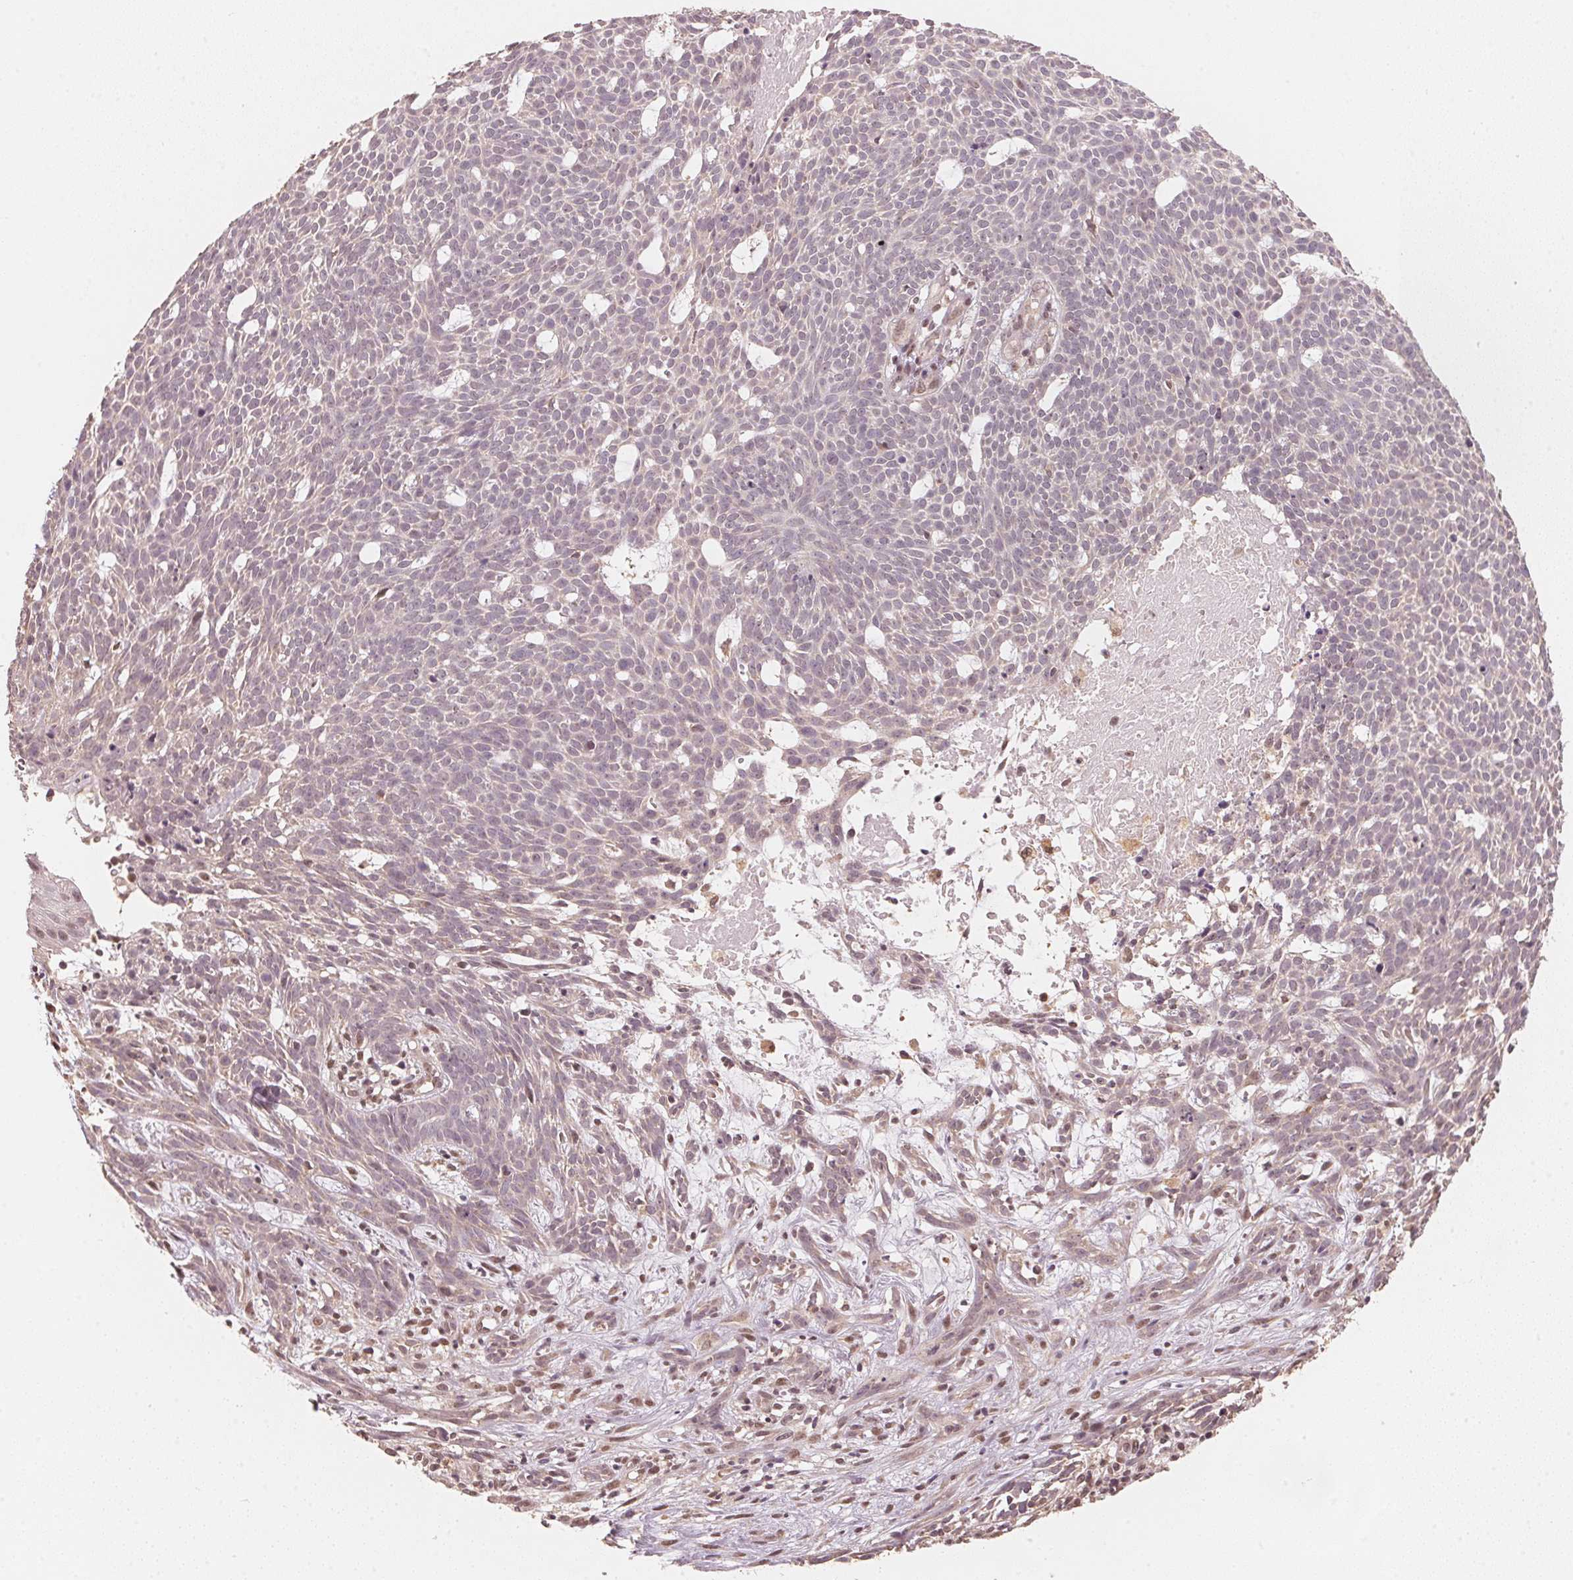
{"staining": {"intensity": "negative", "quantity": "none", "location": "none"}, "tissue": "skin cancer", "cell_type": "Tumor cells", "image_type": "cancer", "snomed": [{"axis": "morphology", "description": "Basal cell carcinoma"}, {"axis": "topography", "description": "Skin"}], "caption": "Immunohistochemistry (IHC) histopathology image of human skin basal cell carcinoma stained for a protein (brown), which shows no expression in tumor cells.", "gene": "C2orf73", "patient": {"sex": "male", "age": 59}}